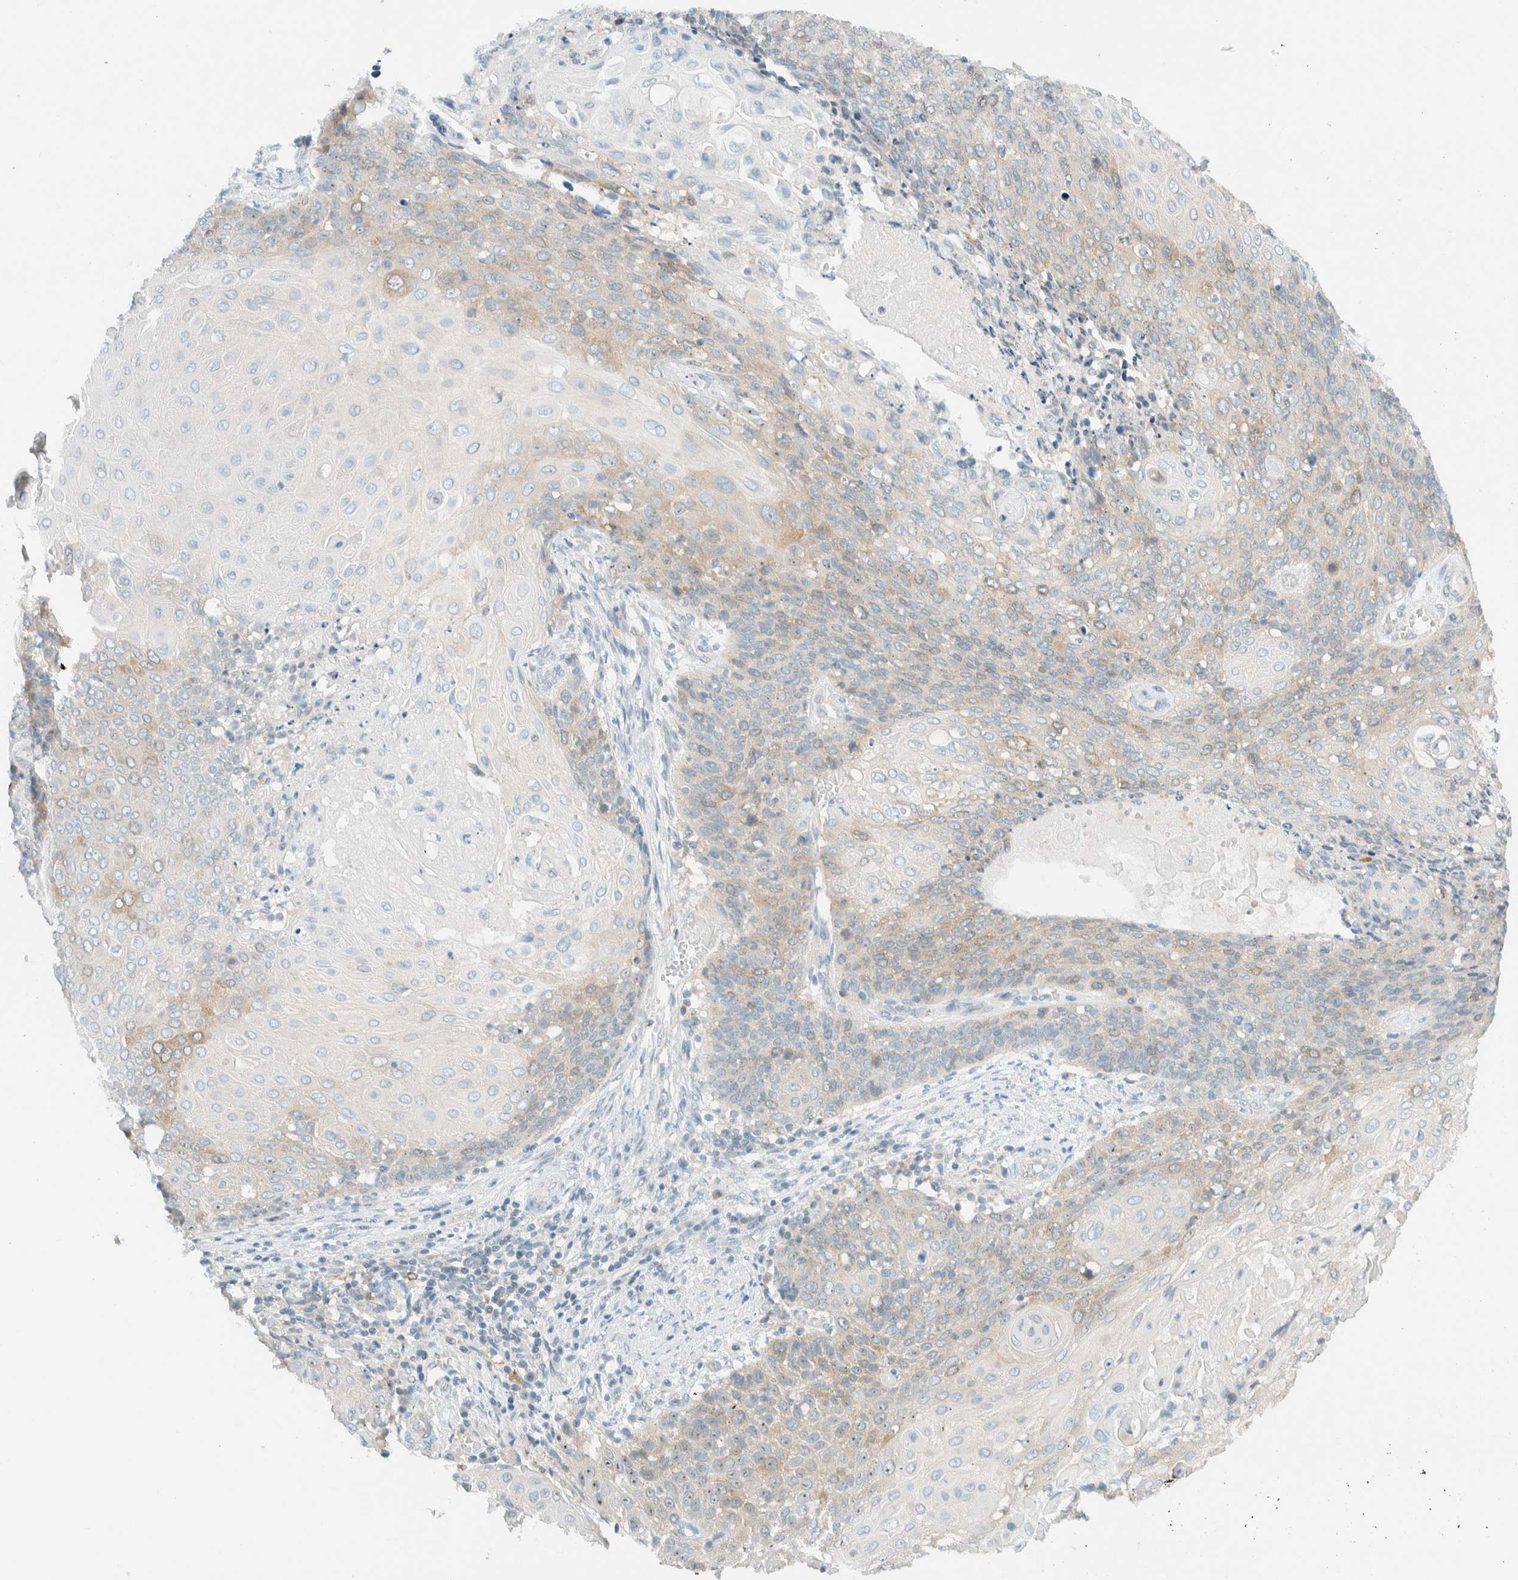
{"staining": {"intensity": "weak", "quantity": "<25%", "location": "cytoplasmic/membranous,nuclear"}, "tissue": "cervical cancer", "cell_type": "Tumor cells", "image_type": "cancer", "snomed": [{"axis": "morphology", "description": "Squamous cell carcinoma, NOS"}, {"axis": "topography", "description": "Cervix"}], "caption": "This image is of cervical cancer stained with immunohistochemistry (IHC) to label a protein in brown with the nuclei are counter-stained blue. There is no expression in tumor cells.", "gene": "NDE1", "patient": {"sex": "female", "age": 39}}